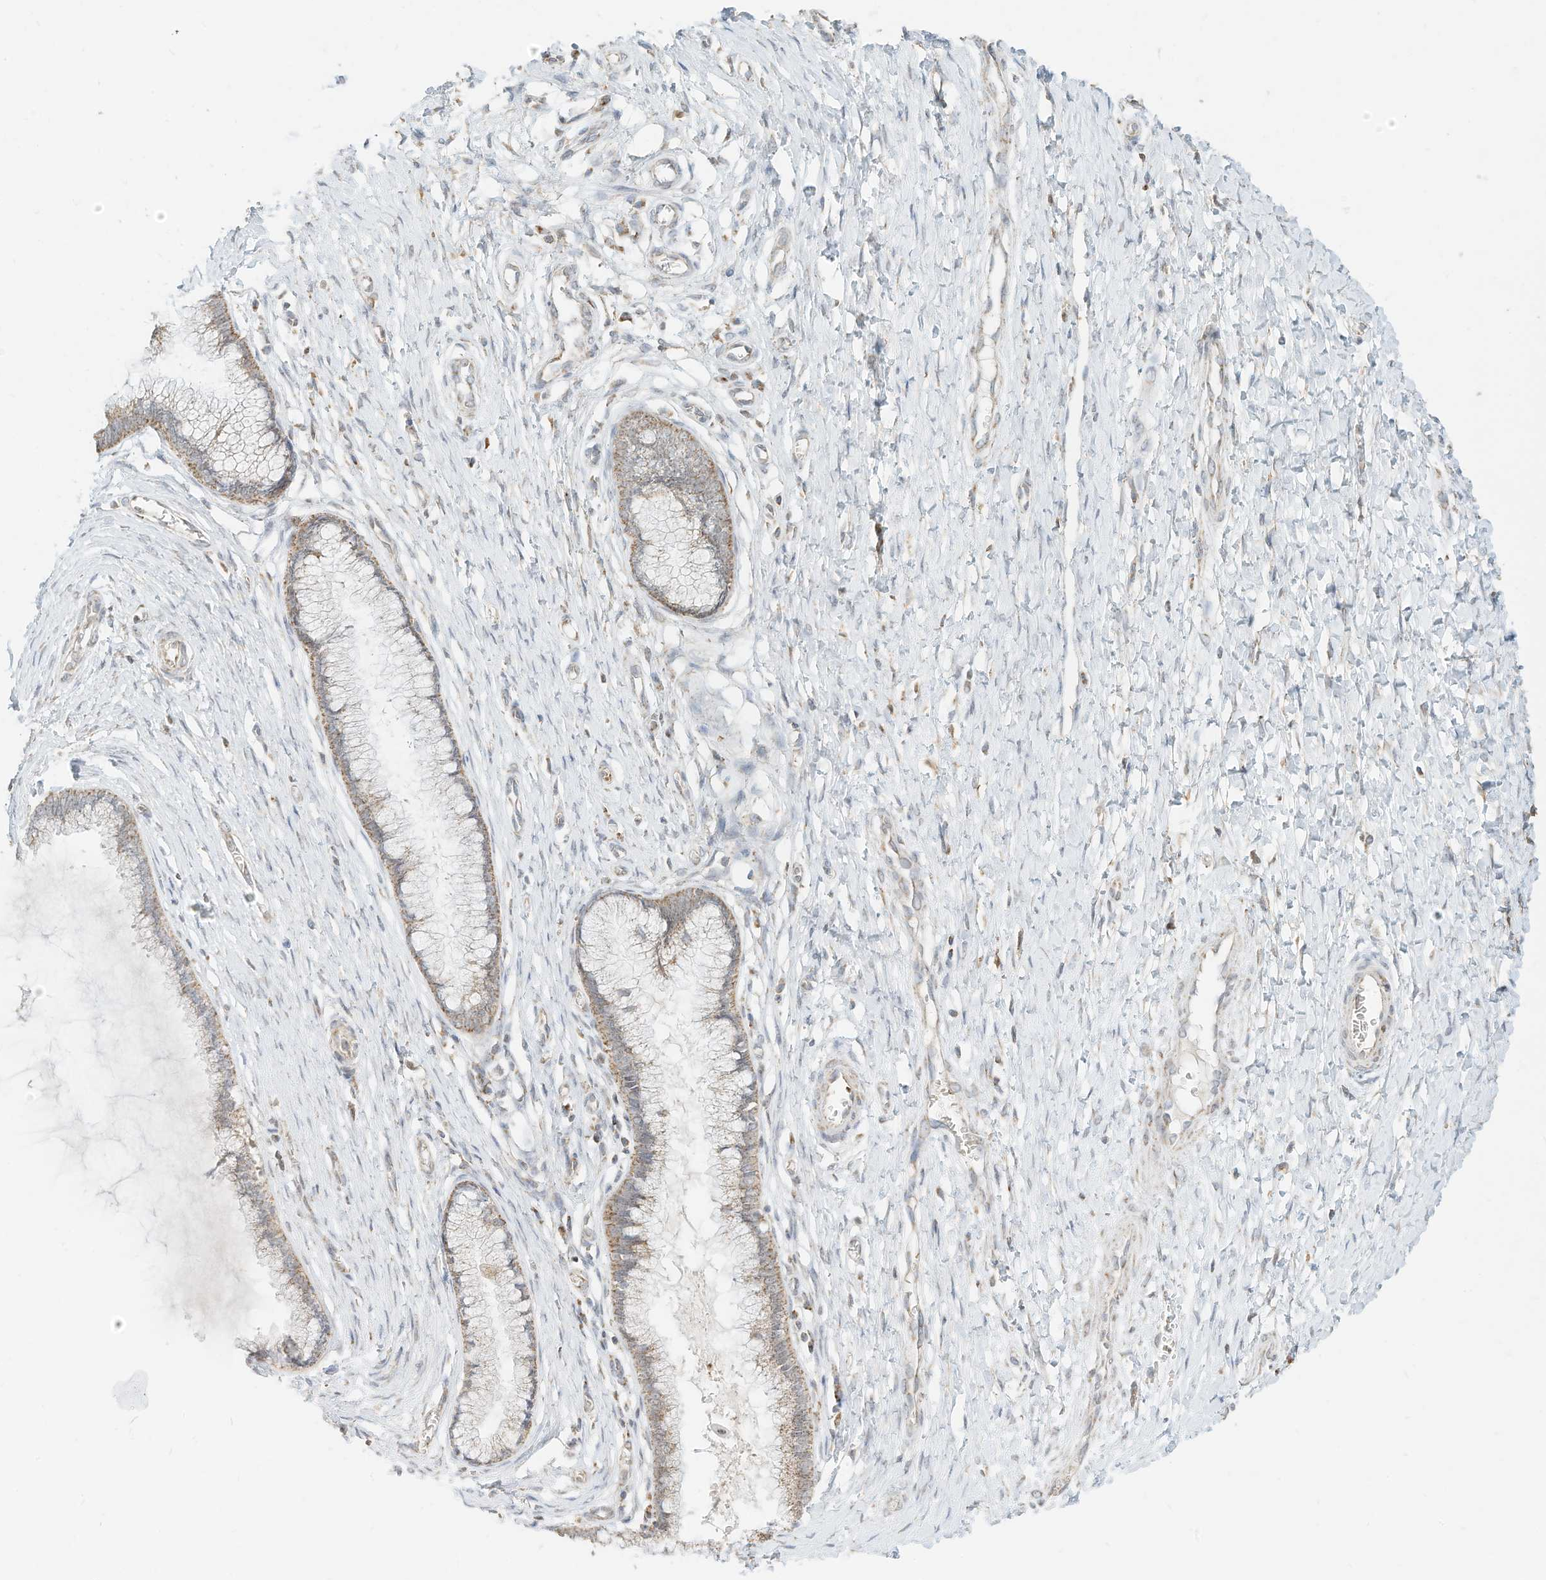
{"staining": {"intensity": "weak", "quantity": "25%-75%", "location": "cytoplasmic/membranous"}, "tissue": "cervix", "cell_type": "Glandular cells", "image_type": "normal", "snomed": [{"axis": "morphology", "description": "Normal tissue, NOS"}, {"axis": "topography", "description": "Cervix"}], "caption": "Immunohistochemistry (IHC) (DAB (3,3'-diaminobenzidine)) staining of unremarkable cervix displays weak cytoplasmic/membranous protein staining in about 25%-75% of glandular cells.", "gene": "MTUS2", "patient": {"sex": "female", "age": 55}}